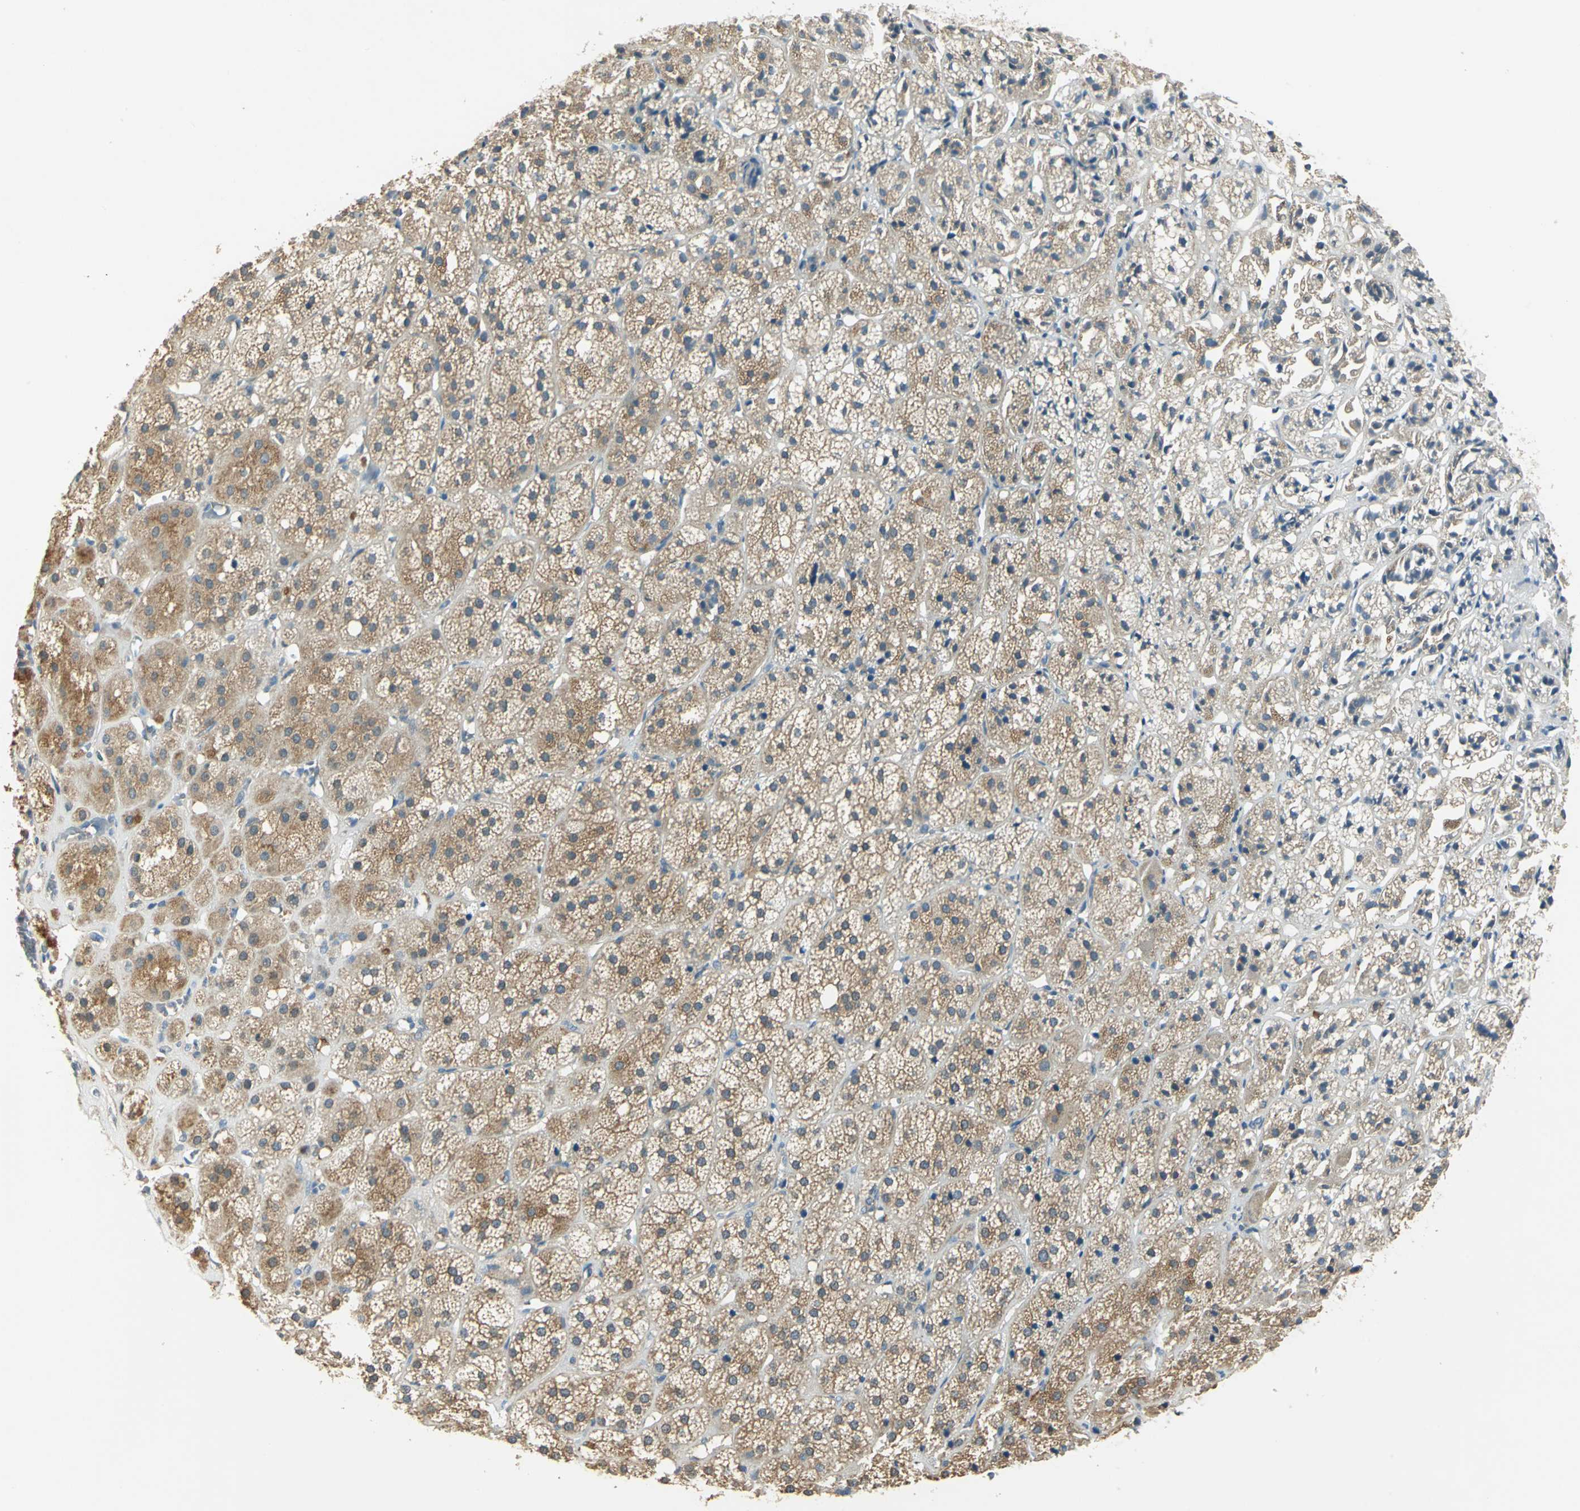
{"staining": {"intensity": "moderate", "quantity": ">75%", "location": "cytoplasmic/membranous"}, "tissue": "adrenal gland", "cell_type": "Glandular cells", "image_type": "normal", "snomed": [{"axis": "morphology", "description": "Normal tissue, NOS"}, {"axis": "topography", "description": "Adrenal gland"}], "caption": "Immunohistochemistry (IHC) (DAB) staining of unremarkable human adrenal gland demonstrates moderate cytoplasmic/membranous protein positivity in approximately >75% of glandular cells.", "gene": "SHC2", "patient": {"sex": "female", "age": 71}}